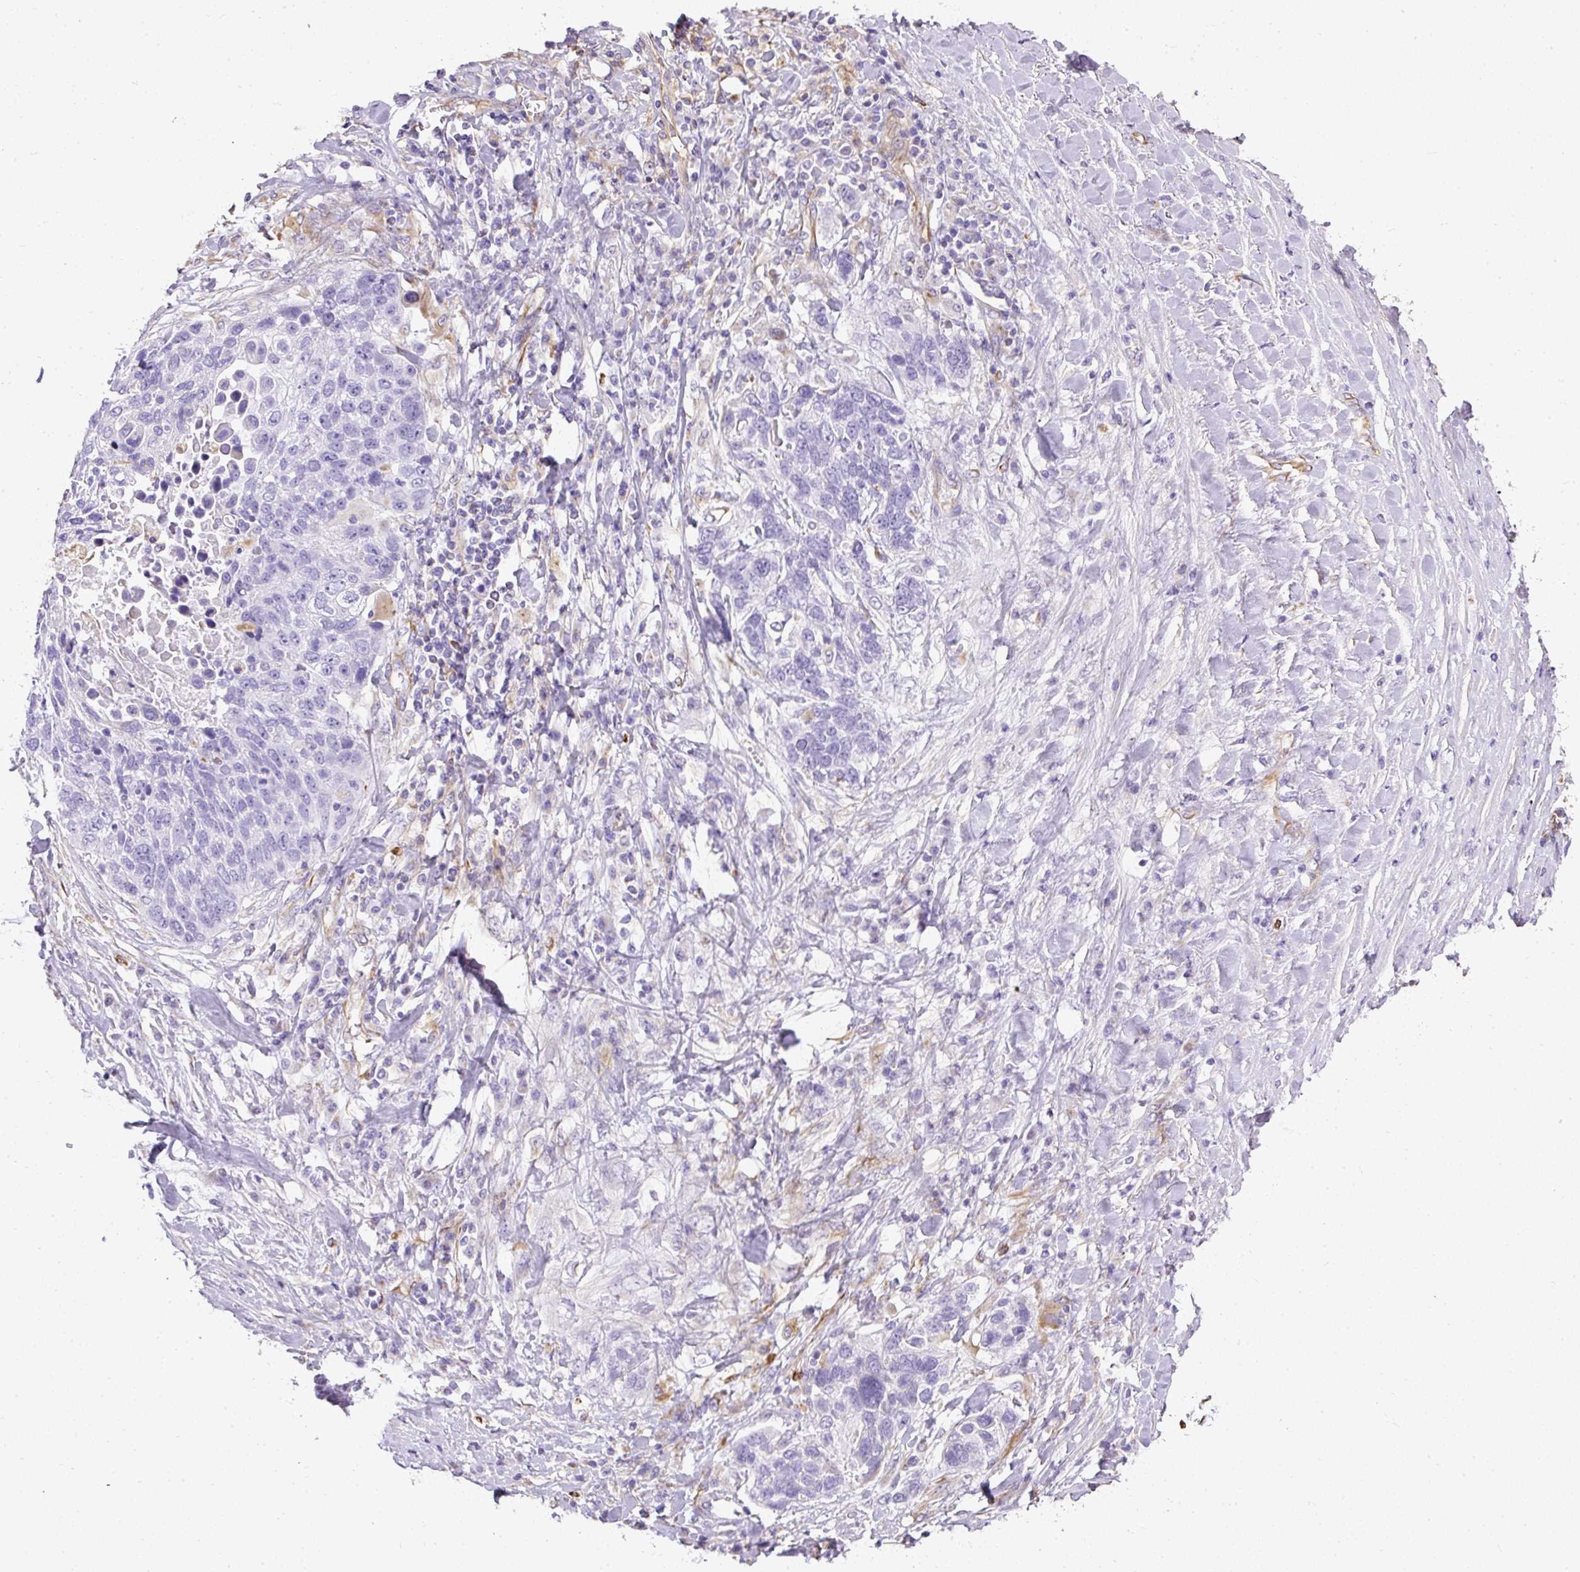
{"staining": {"intensity": "negative", "quantity": "none", "location": "none"}, "tissue": "lung cancer", "cell_type": "Tumor cells", "image_type": "cancer", "snomed": [{"axis": "morphology", "description": "Squamous cell carcinoma, NOS"}, {"axis": "topography", "description": "Lung"}], "caption": "A photomicrograph of squamous cell carcinoma (lung) stained for a protein displays no brown staining in tumor cells. (DAB immunohistochemistry (IHC), high magnification).", "gene": "PLS1", "patient": {"sex": "male", "age": 66}}